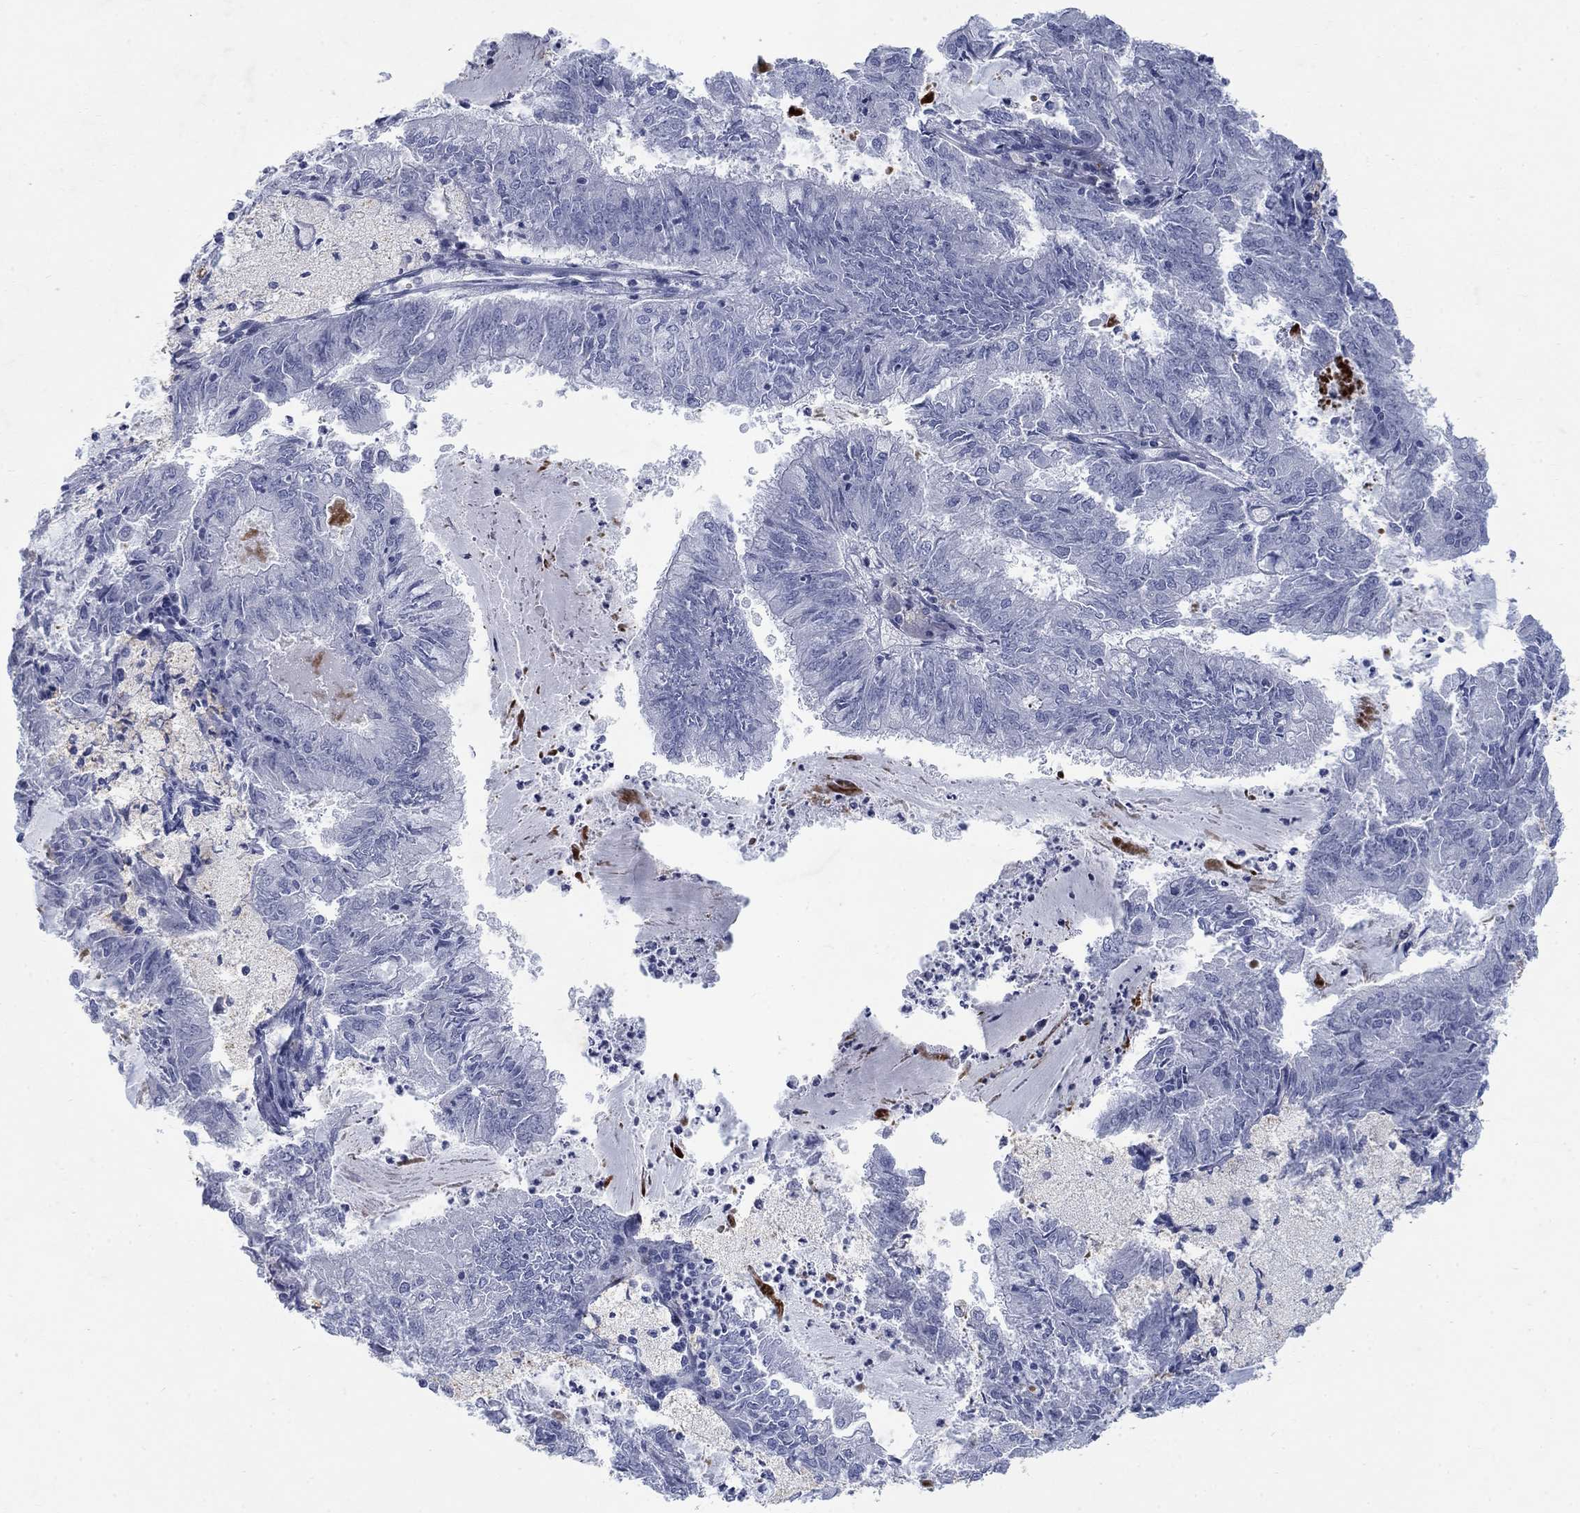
{"staining": {"intensity": "negative", "quantity": "none", "location": "none"}, "tissue": "endometrial cancer", "cell_type": "Tumor cells", "image_type": "cancer", "snomed": [{"axis": "morphology", "description": "Adenocarcinoma, NOS"}, {"axis": "topography", "description": "Endometrium"}], "caption": "Immunohistochemistry (IHC) histopathology image of human endometrial cancer stained for a protein (brown), which shows no expression in tumor cells.", "gene": "RFTN2", "patient": {"sex": "female", "age": 57}}